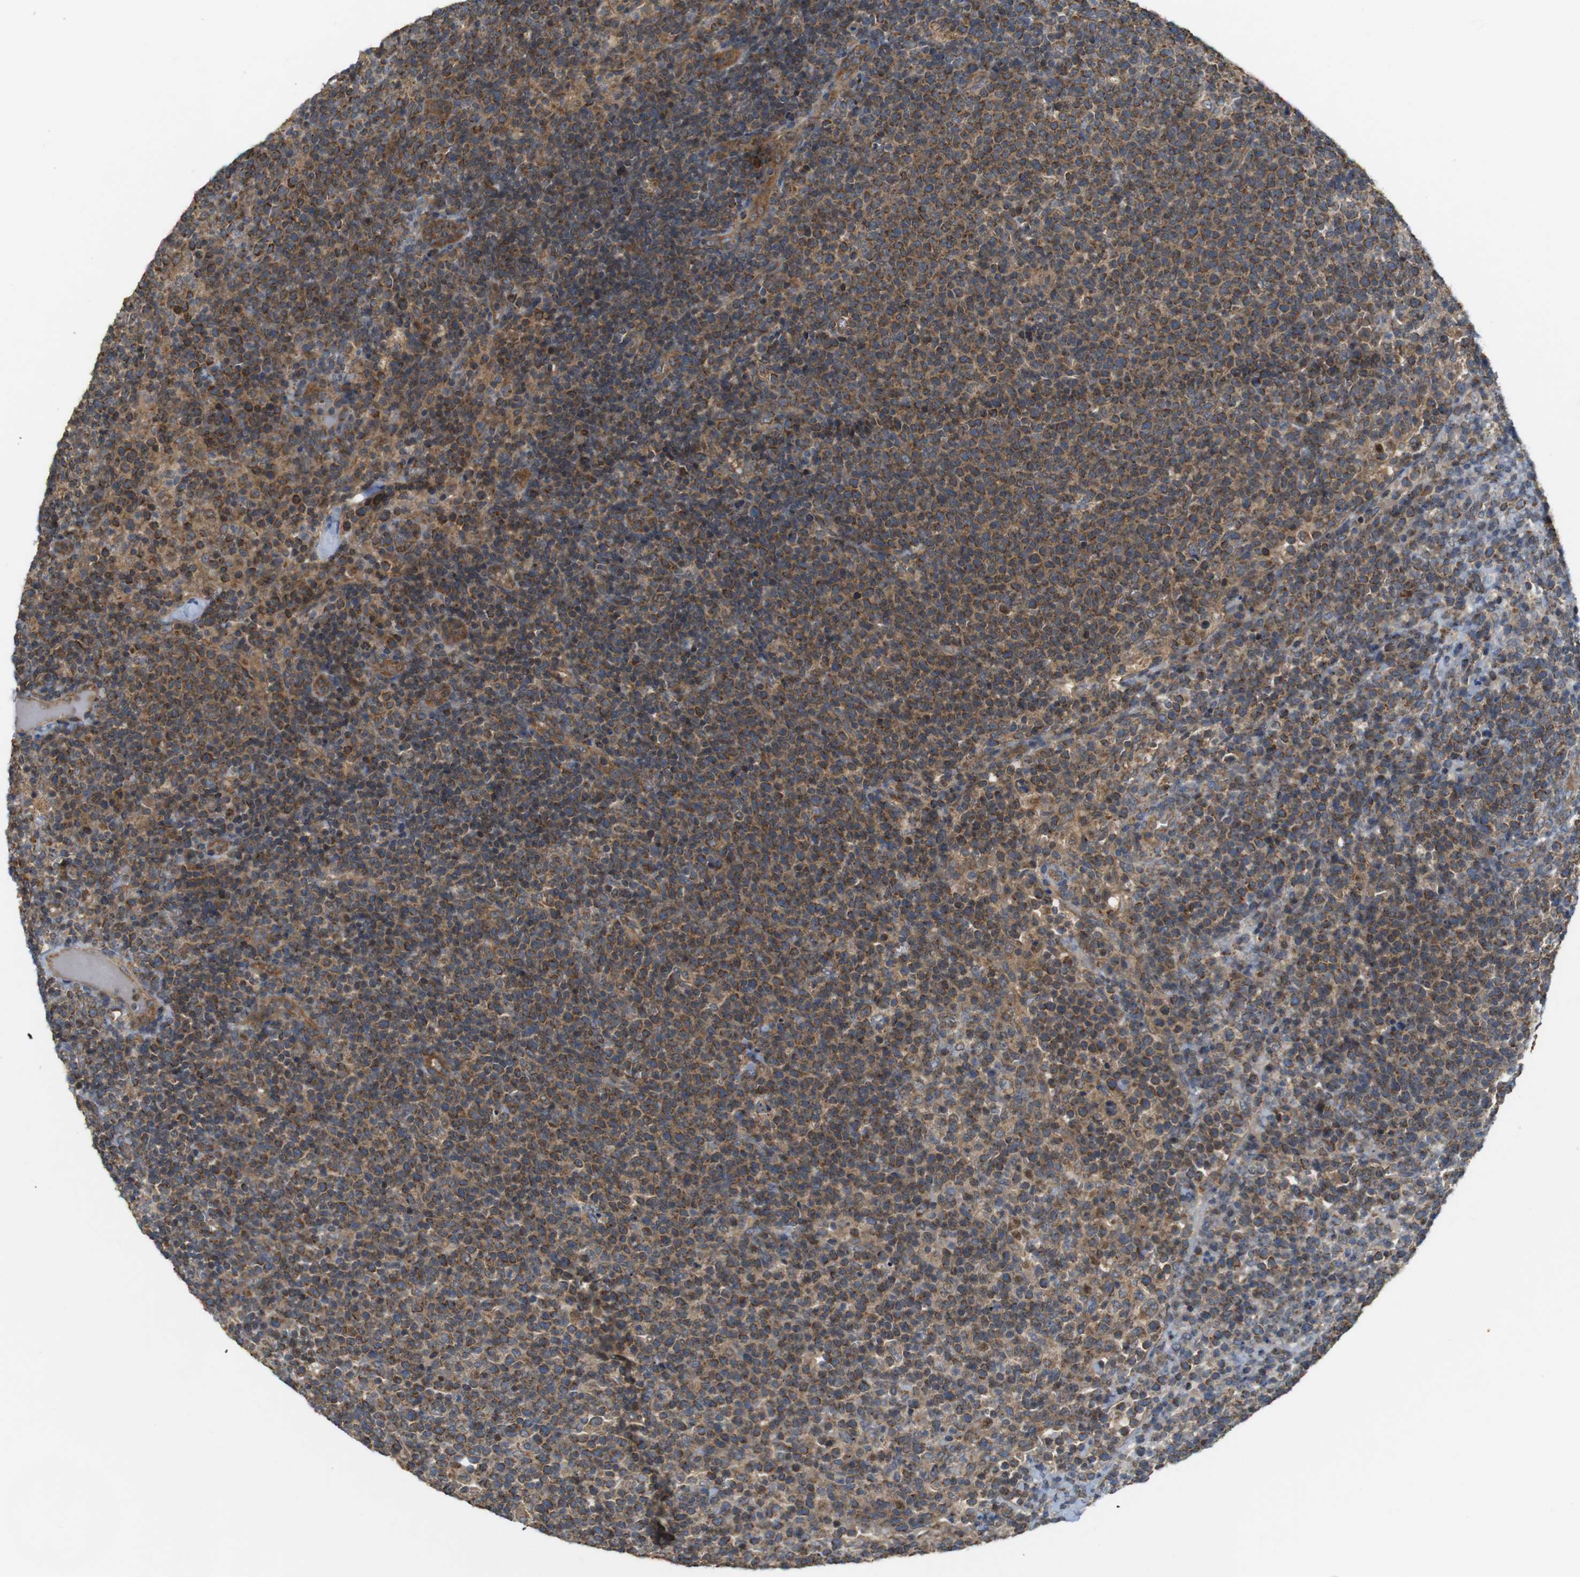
{"staining": {"intensity": "strong", "quantity": "25%-75%", "location": "cytoplasmic/membranous"}, "tissue": "lymphoma", "cell_type": "Tumor cells", "image_type": "cancer", "snomed": [{"axis": "morphology", "description": "Malignant lymphoma, non-Hodgkin's type, High grade"}, {"axis": "topography", "description": "Lymph node"}], "caption": "IHC (DAB) staining of human malignant lymphoma, non-Hodgkin's type (high-grade) shows strong cytoplasmic/membranous protein staining in about 25%-75% of tumor cells.", "gene": "KSR1", "patient": {"sex": "male", "age": 61}}